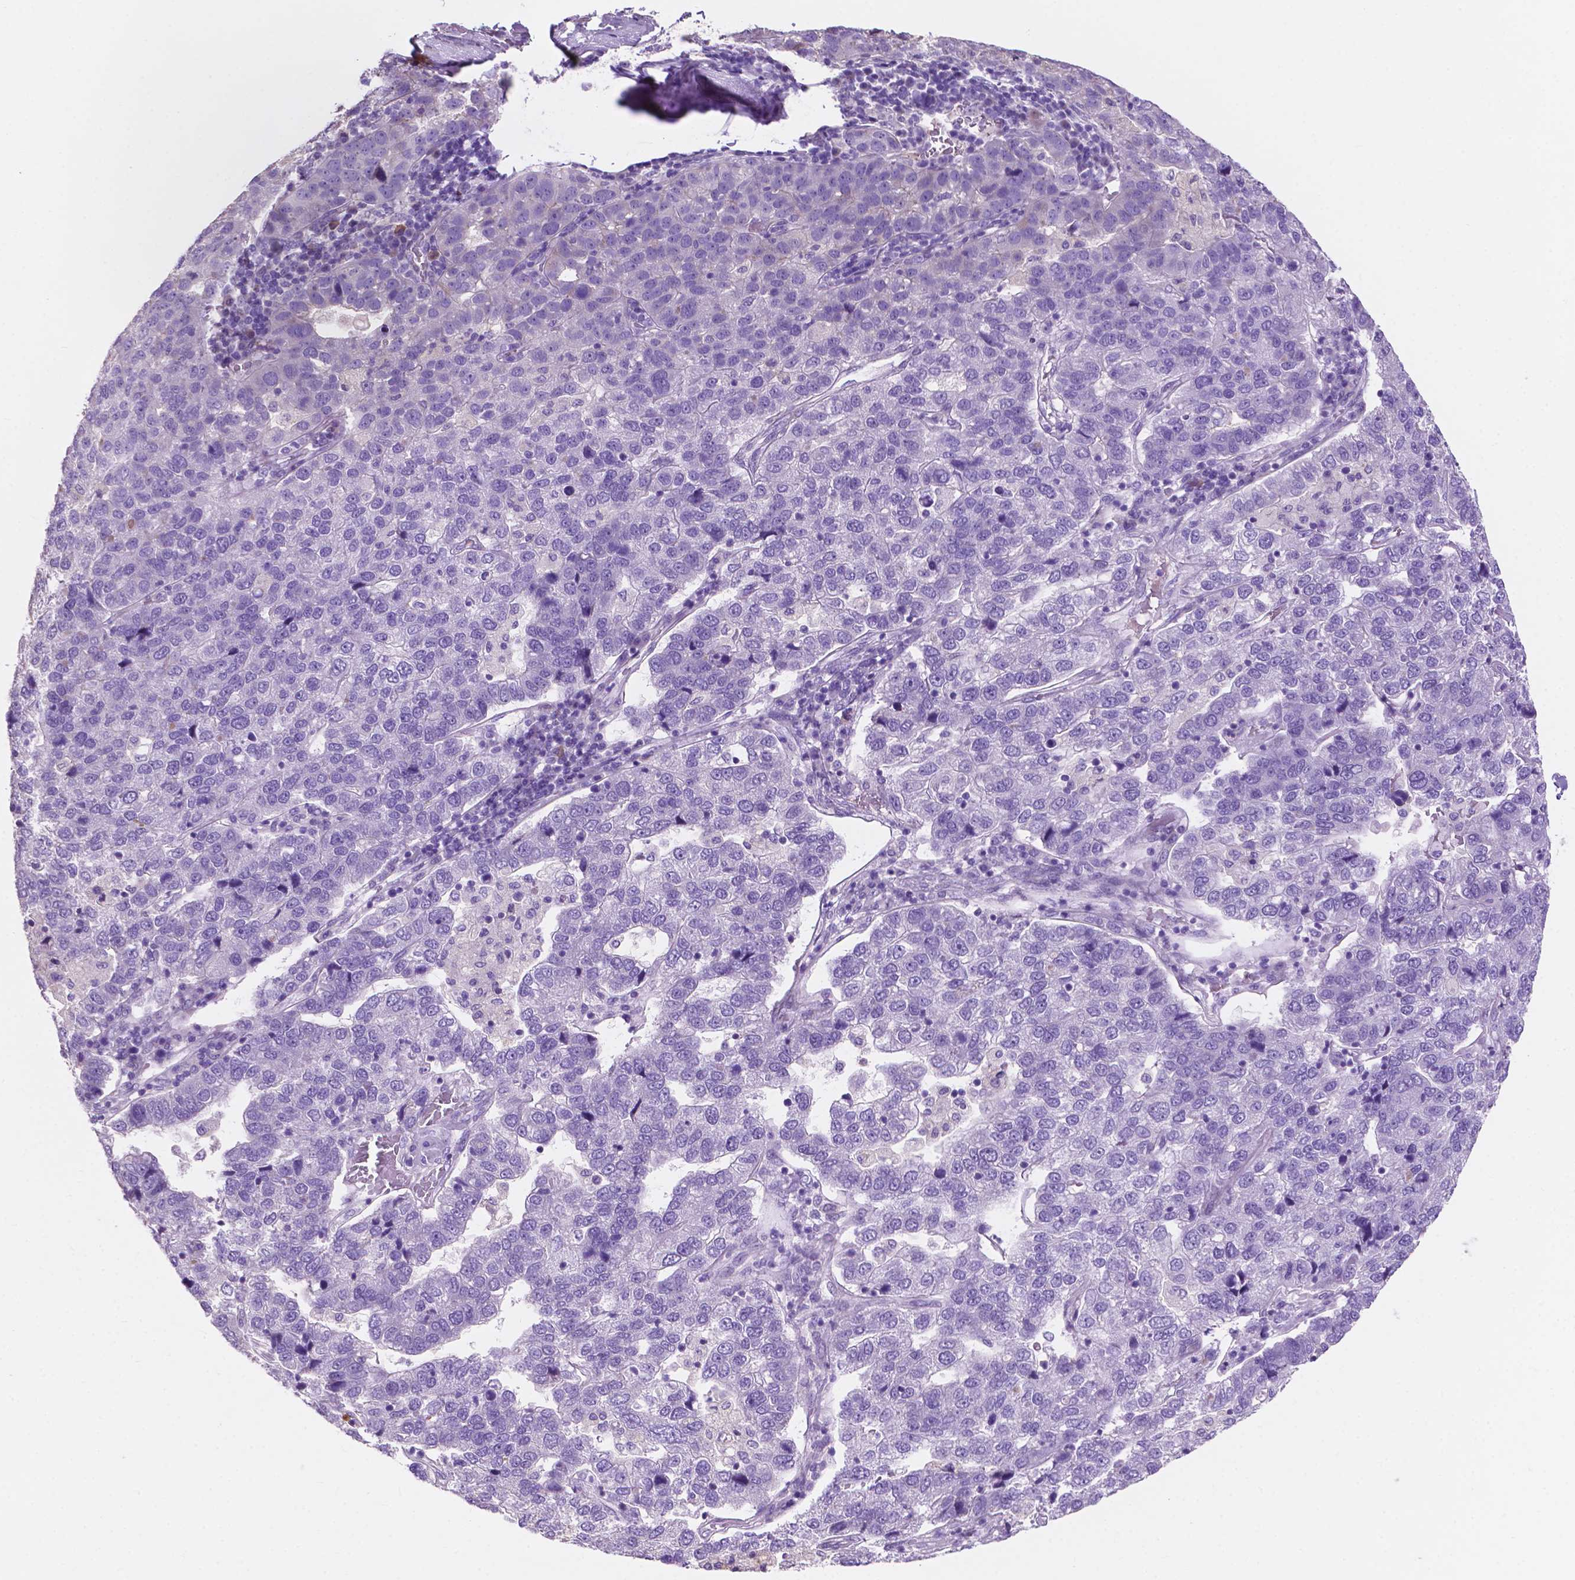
{"staining": {"intensity": "negative", "quantity": "none", "location": "none"}, "tissue": "pancreatic cancer", "cell_type": "Tumor cells", "image_type": "cancer", "snomed": [{"axis": "morphology", "description": "Adenocarcinoma, NOS"}, {"axis": "topography", "description": "Pancreas"}], "caption": "Pancreatic cancer stained for a protein using IHC demonstrates no expression tumor cells.", "gene": "CLDN17", "patient": {"sex": "female", "age": 61}}